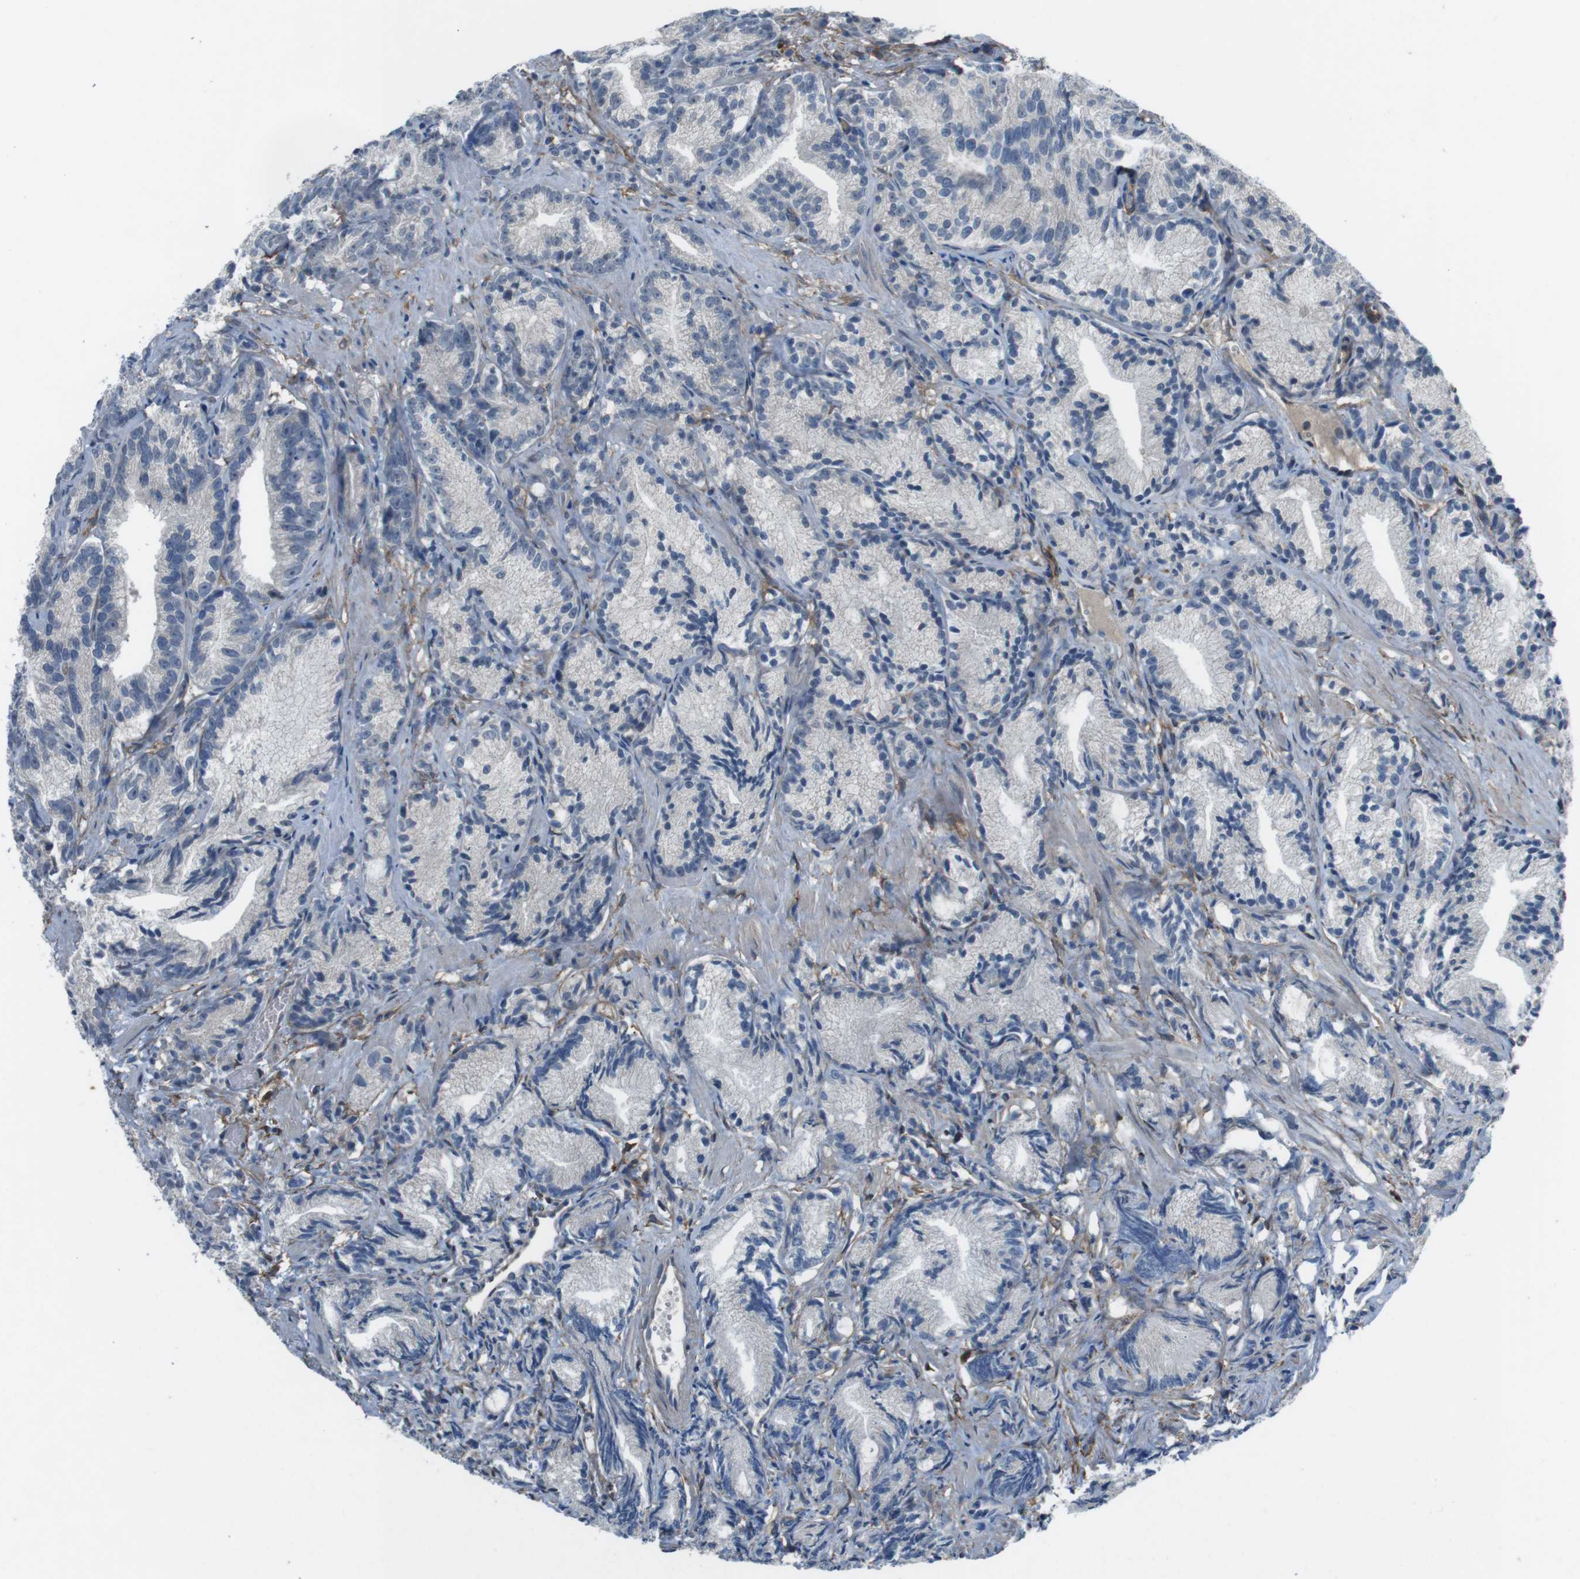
{"staining": {"intensity": "weak", "quantity": "<25%", "location": "cytoplasmic/membranous"}, "tissue": "prostate cancer", "cell_type": "Tumor cells", "image_type": "cancer", "snomed": [{"axis": "morphology", "description": "Adenocarcinoma, Low grade"}, {"axis": "topography", "description": "Prostate"}], "caption": "Protein analysis of prostate cancer exhibits no significant staining in tumor cells.", "gene": "ANK2", "patient": {"sex": "male", "age": 89}}